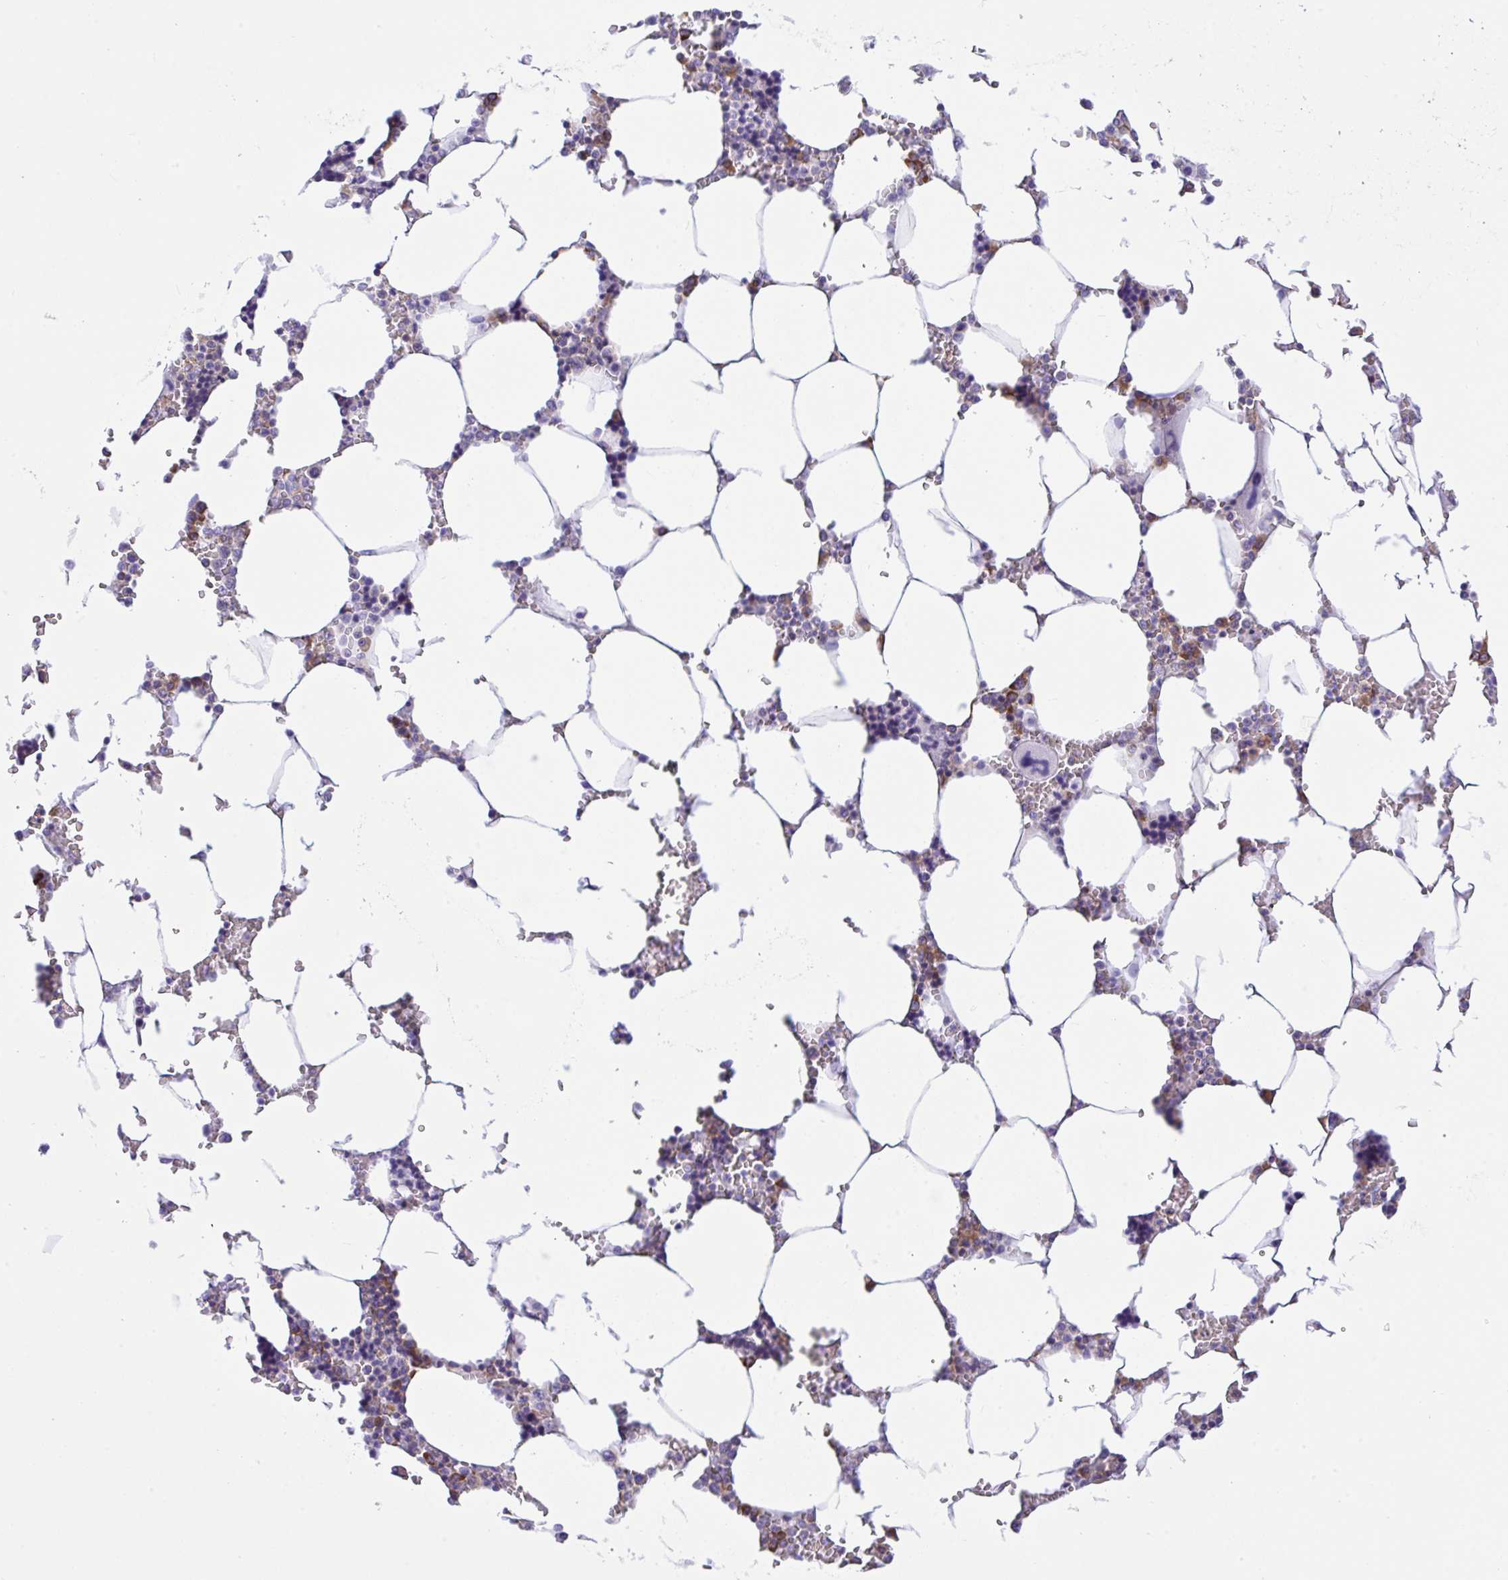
{"staining": {"intensity": "moderate", "quantity": "<25%", "location": "cytoplasmic/membranous"}, "tissue": "bone marrow", "cell_type": "Hematopoietic cells", "image_type": "normal", "snomed": [{"axis": "morphology", "description": "Normal tissue, NOS"}, {"axis": "topography", "description": "Bone marrow"}], "caption": "DAB (3,3'-diaminobenzidine) immunohistochemical staining of benign human bone marrow displays moderate cytoplasmic/membranous protein expression in about <25% of hematopoietic cells.", "gene": "GFPT2", "patient": {"sex": "male", "age": 64}}